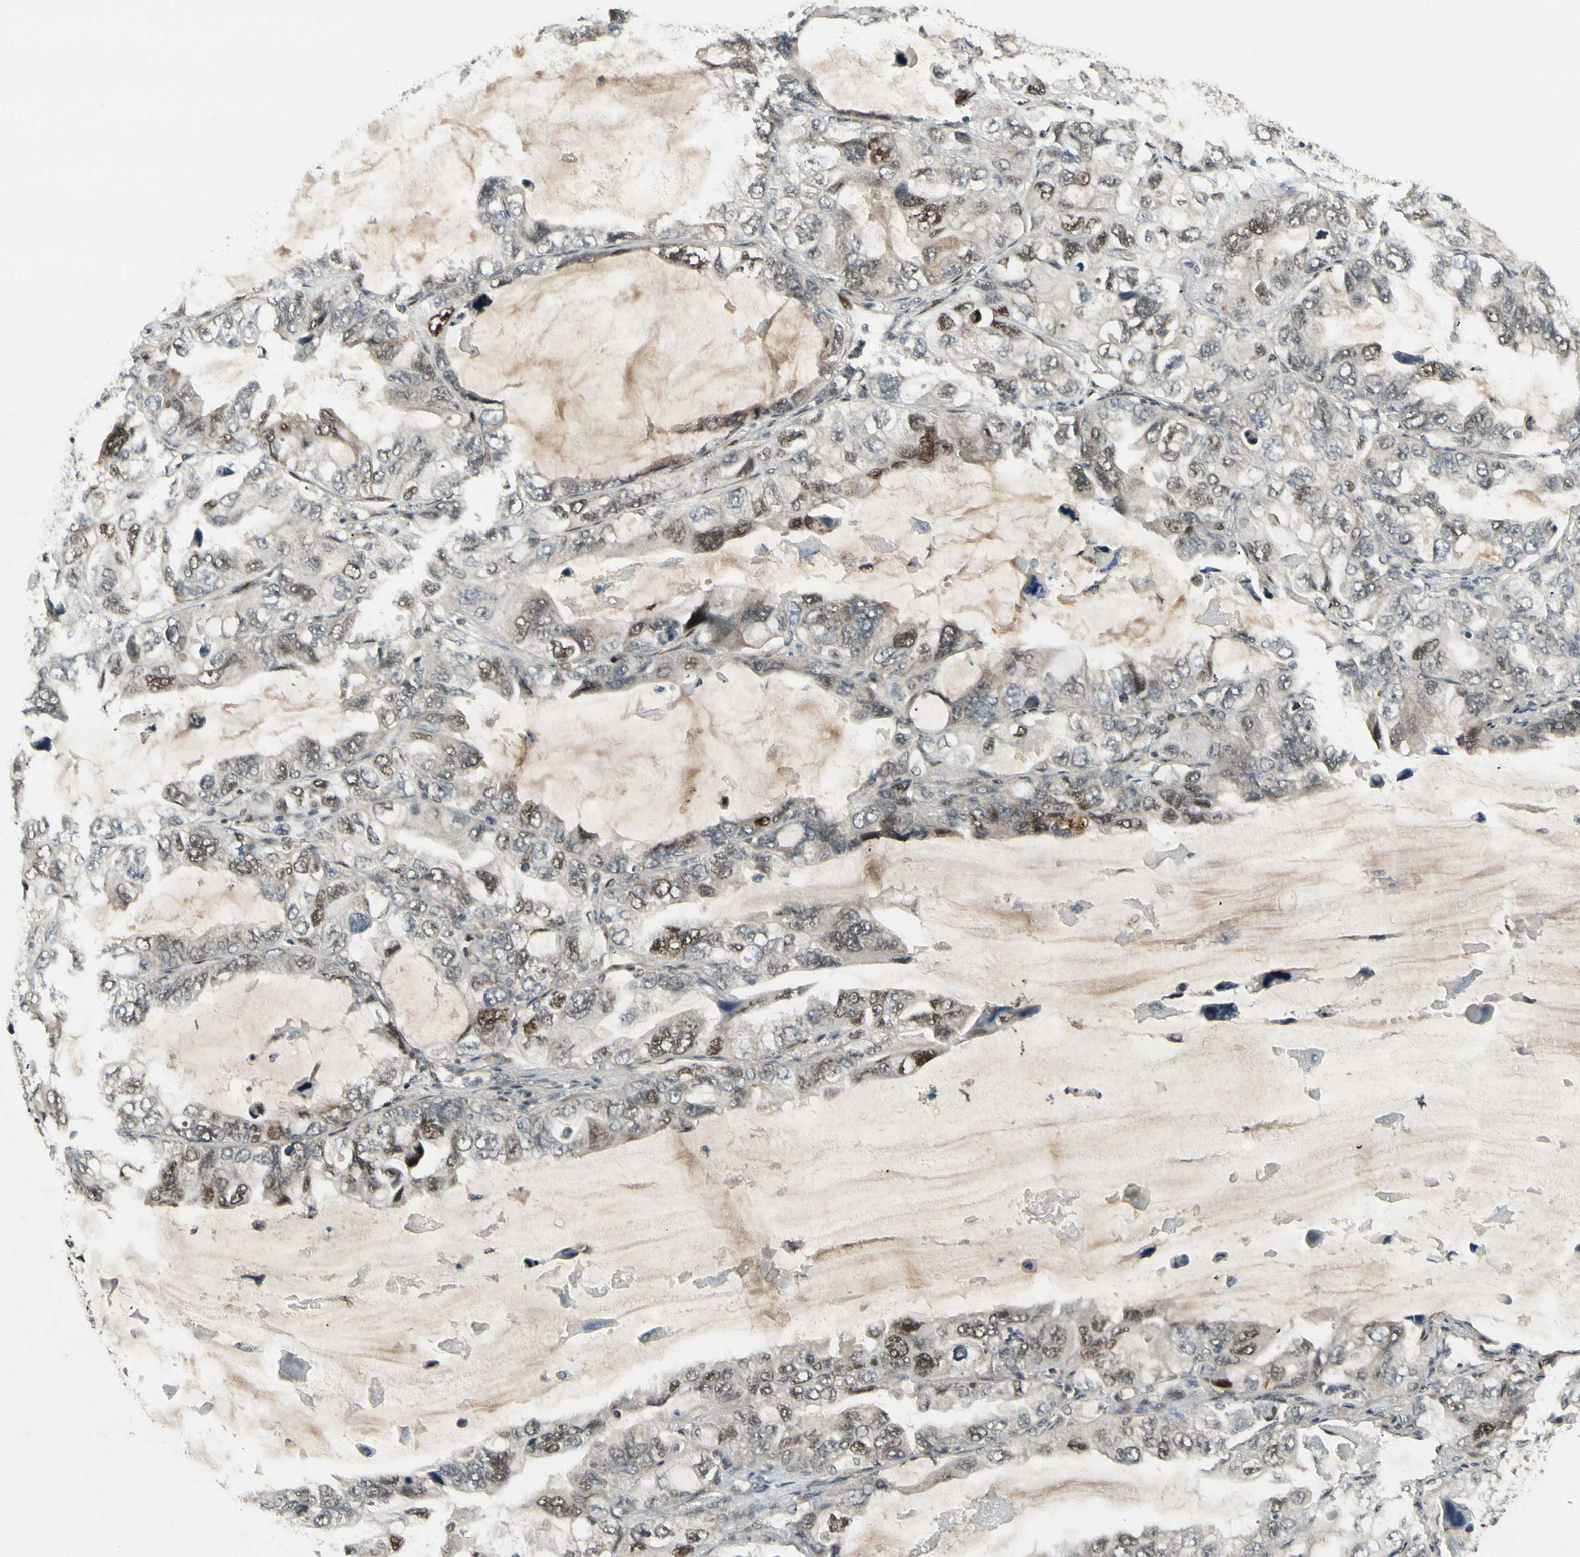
{"staining": {"intensity": "moderate", "quantity": "<25%", "location": "nuclear"}, "tissue": "lung cancer", "cell_type": "Tumor cells", "image_type": "cancer", "snomed": [{"axis": "morphology", "description": "Squamous cell carcinoma, NOS"}, {"axis": "topography", "description": "Lung"}], "caption": "Protein staining exhibits moderate nuclear expression in about <25% of tumor cells in lung cancer (squamous cell carcinoma).", "gene": "CDK11A", "patient": {"sex": "female", "age": 73}}